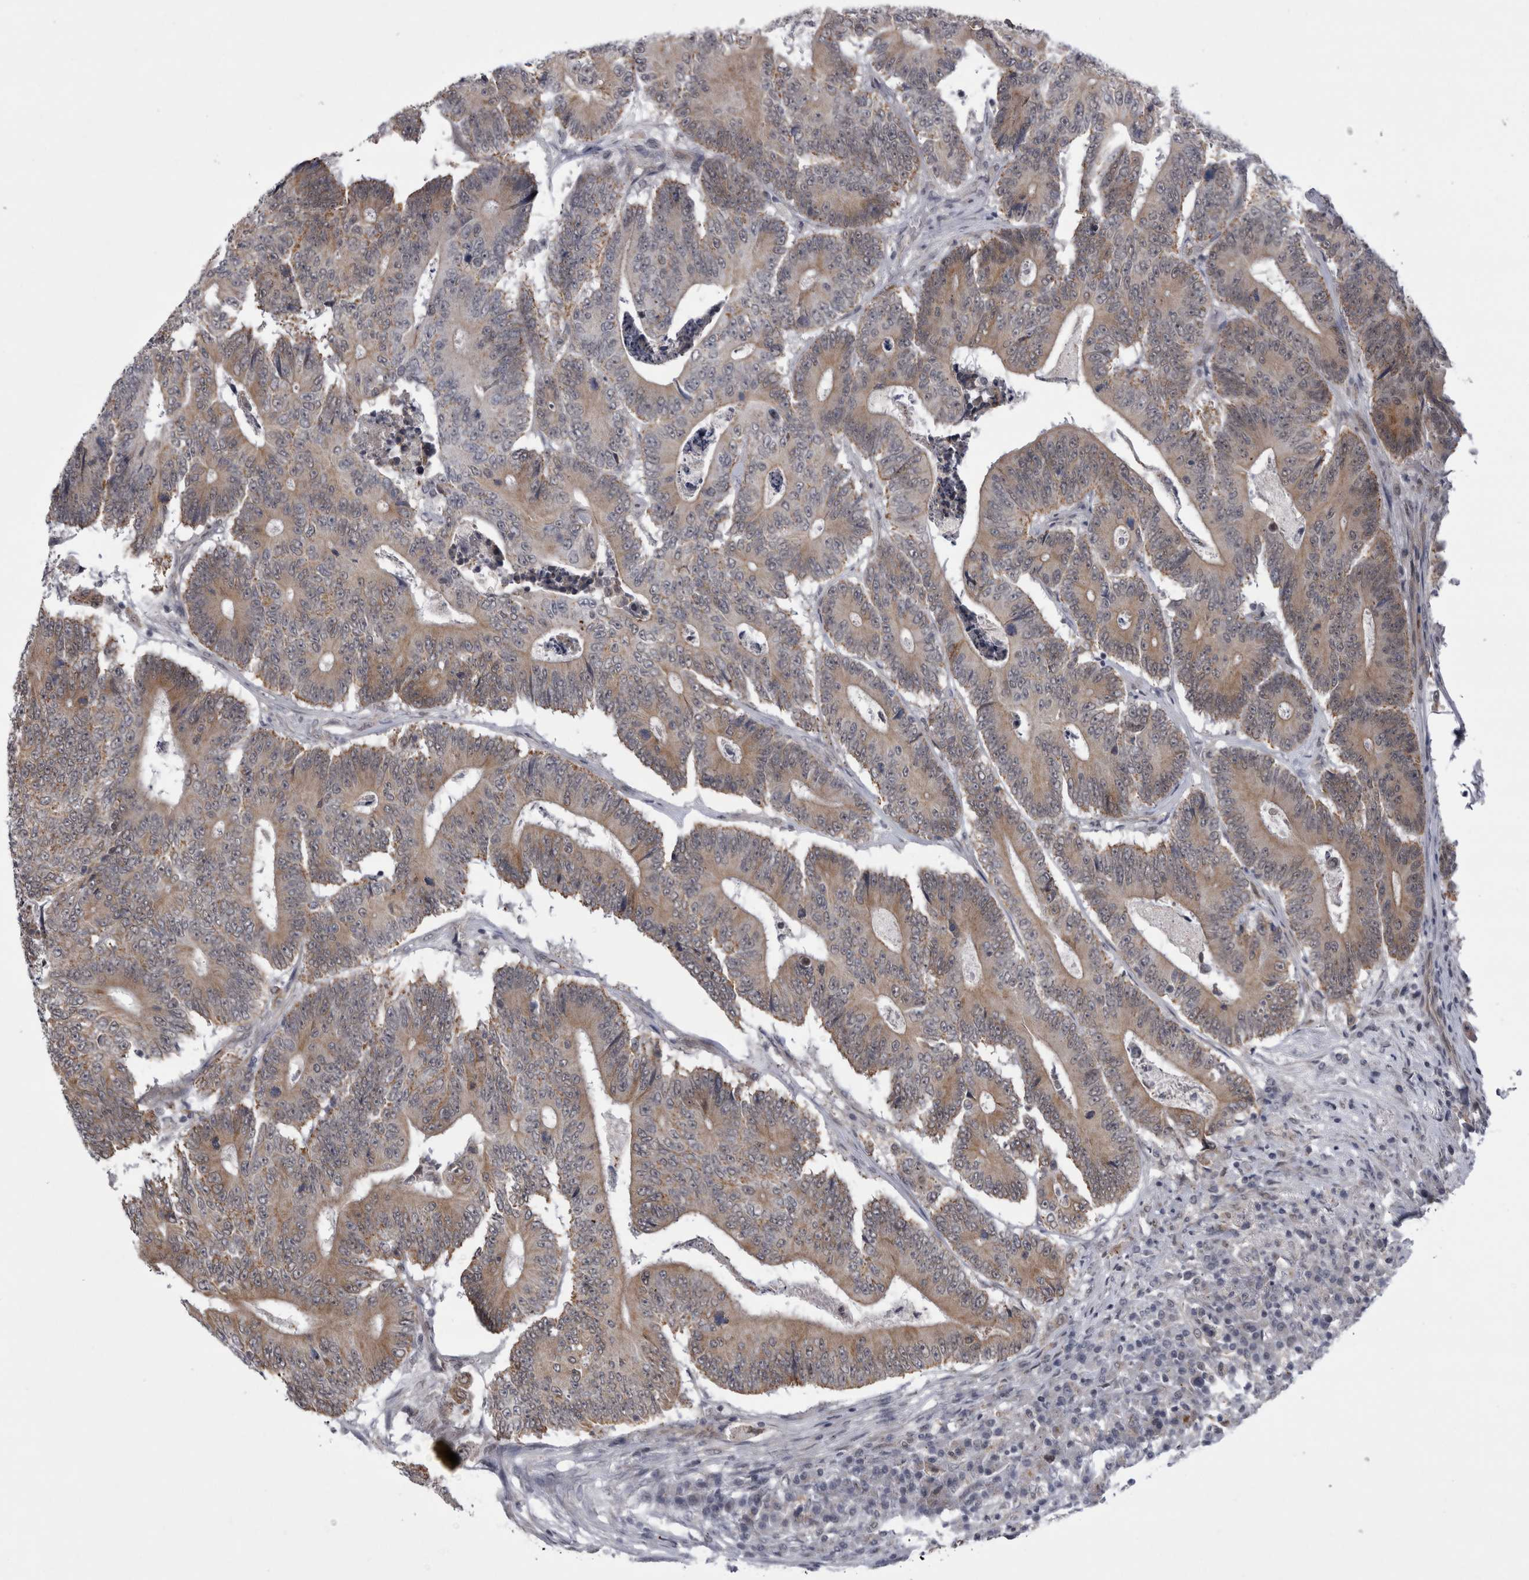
{"staining": {"intensity": "weak", "quantity": ">75%", "location": "cytoplasmic/membranous"}, "tissue": "colorectal cancer", "cell_type": "Tumor cells", "image_type": "cancer", "snomed": [{"axis": "morphology", "description": "Adenocarcinoma, NOS"}, {"axis": "topography", "description": "Colon"}], "caption": "Brown immunohistochemical staining in human colorectal adenocarcinoma displays weak cytoplasmic/membranous staining in approximately >75% of tumor cells.", "gene": "PARP11", "patient": {"sex": "male", "age": 83}}